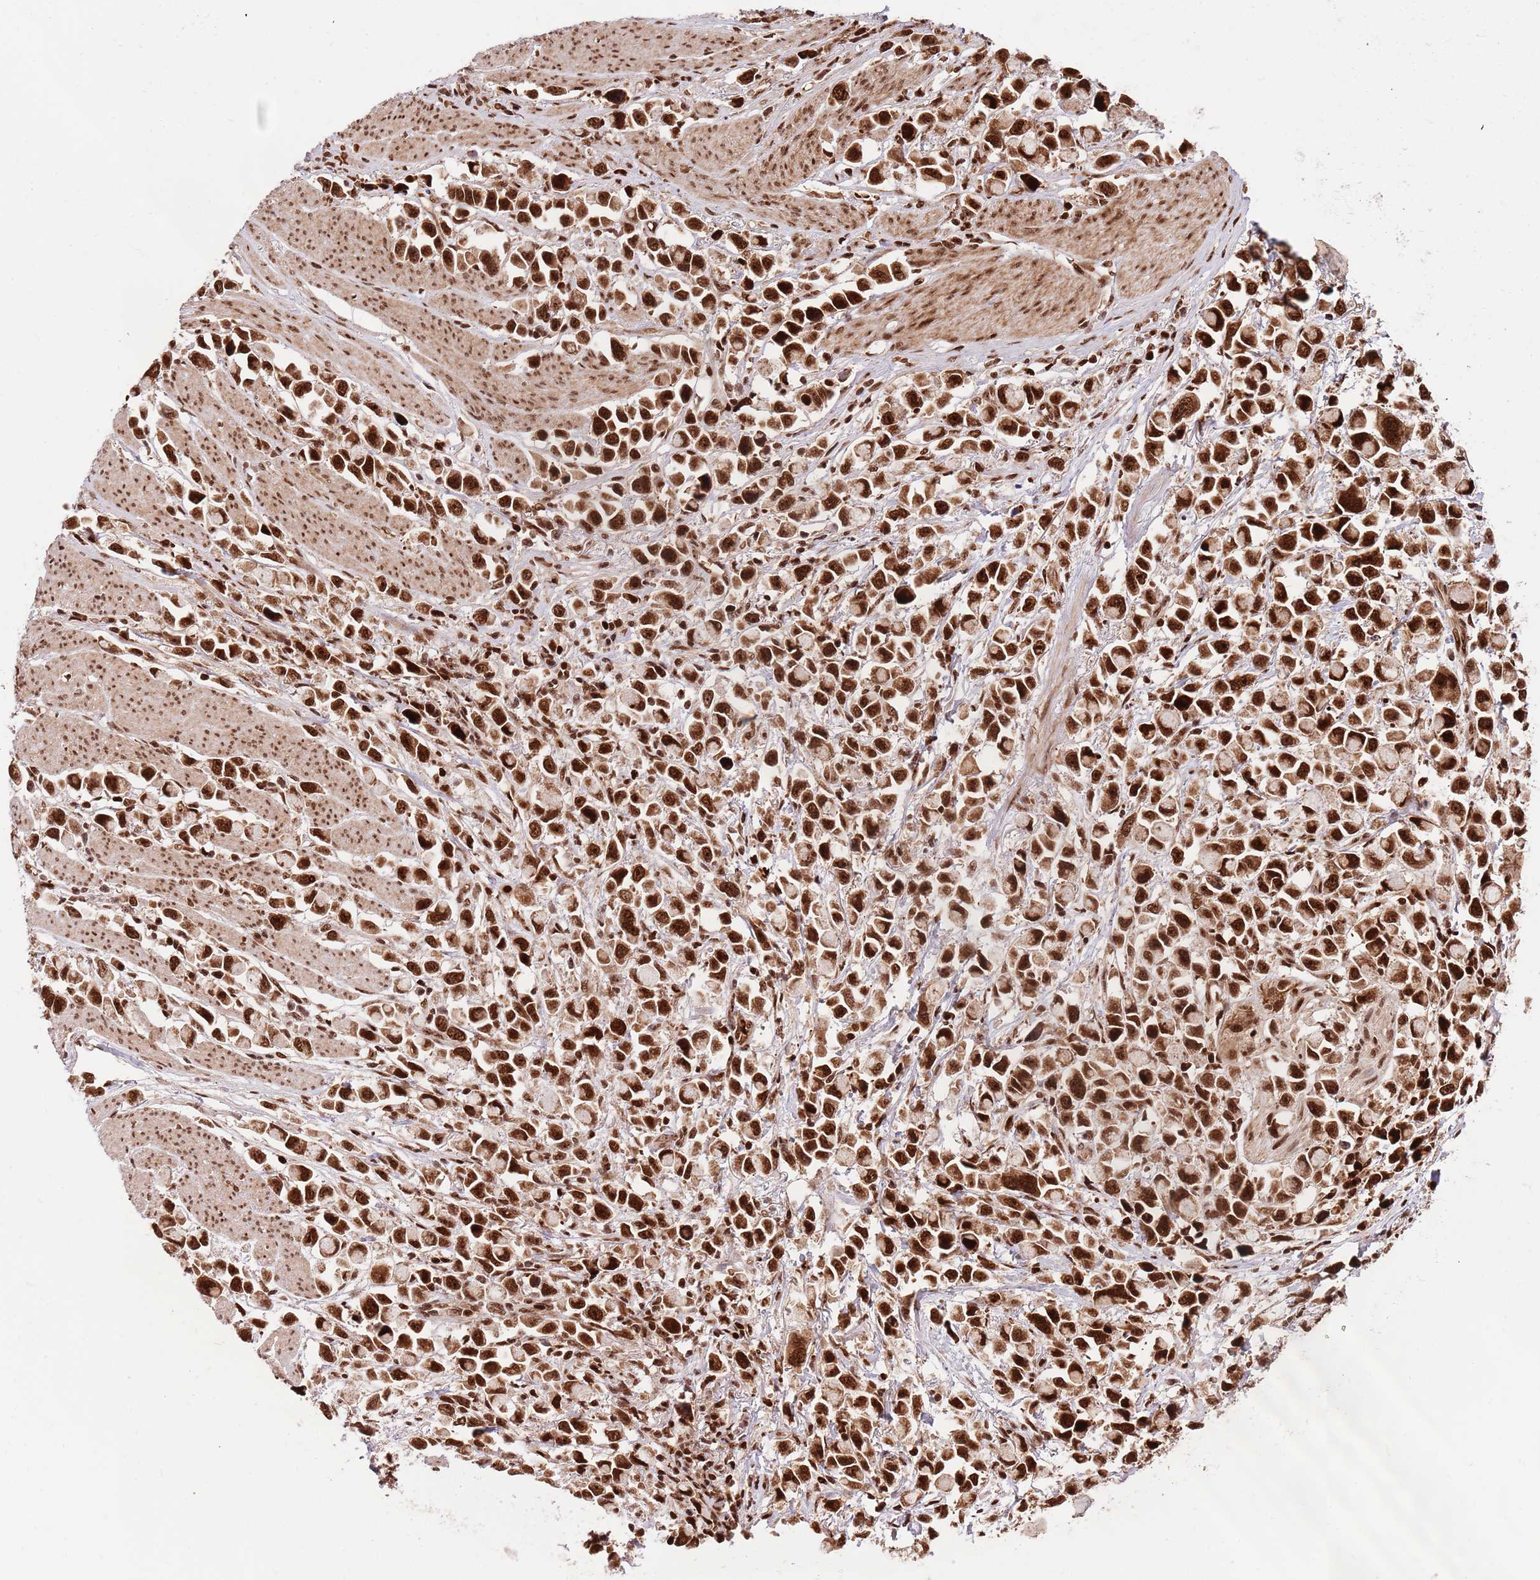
{"staining": {"intensity": "strong", "quantity": ">75%", "location": "nuclear"}, "tissue": "stomach cancer", "cell_type": "Tumor cells", "image_type": "cancer", "snomed": [{"axis": "morphology", "description": "Adenocarcinoma, NOS"}, {"axis": "topography", "description": "Stomach"}], "caption": "DAB (3,3'-diaminobenzidine) immunohistochemical staining of stomach cancer exhibits strong nuclear protein staining in about >75% of tumor cells.", "gene": "RIF1", "patient": {"sex": "female", "age": 81}}